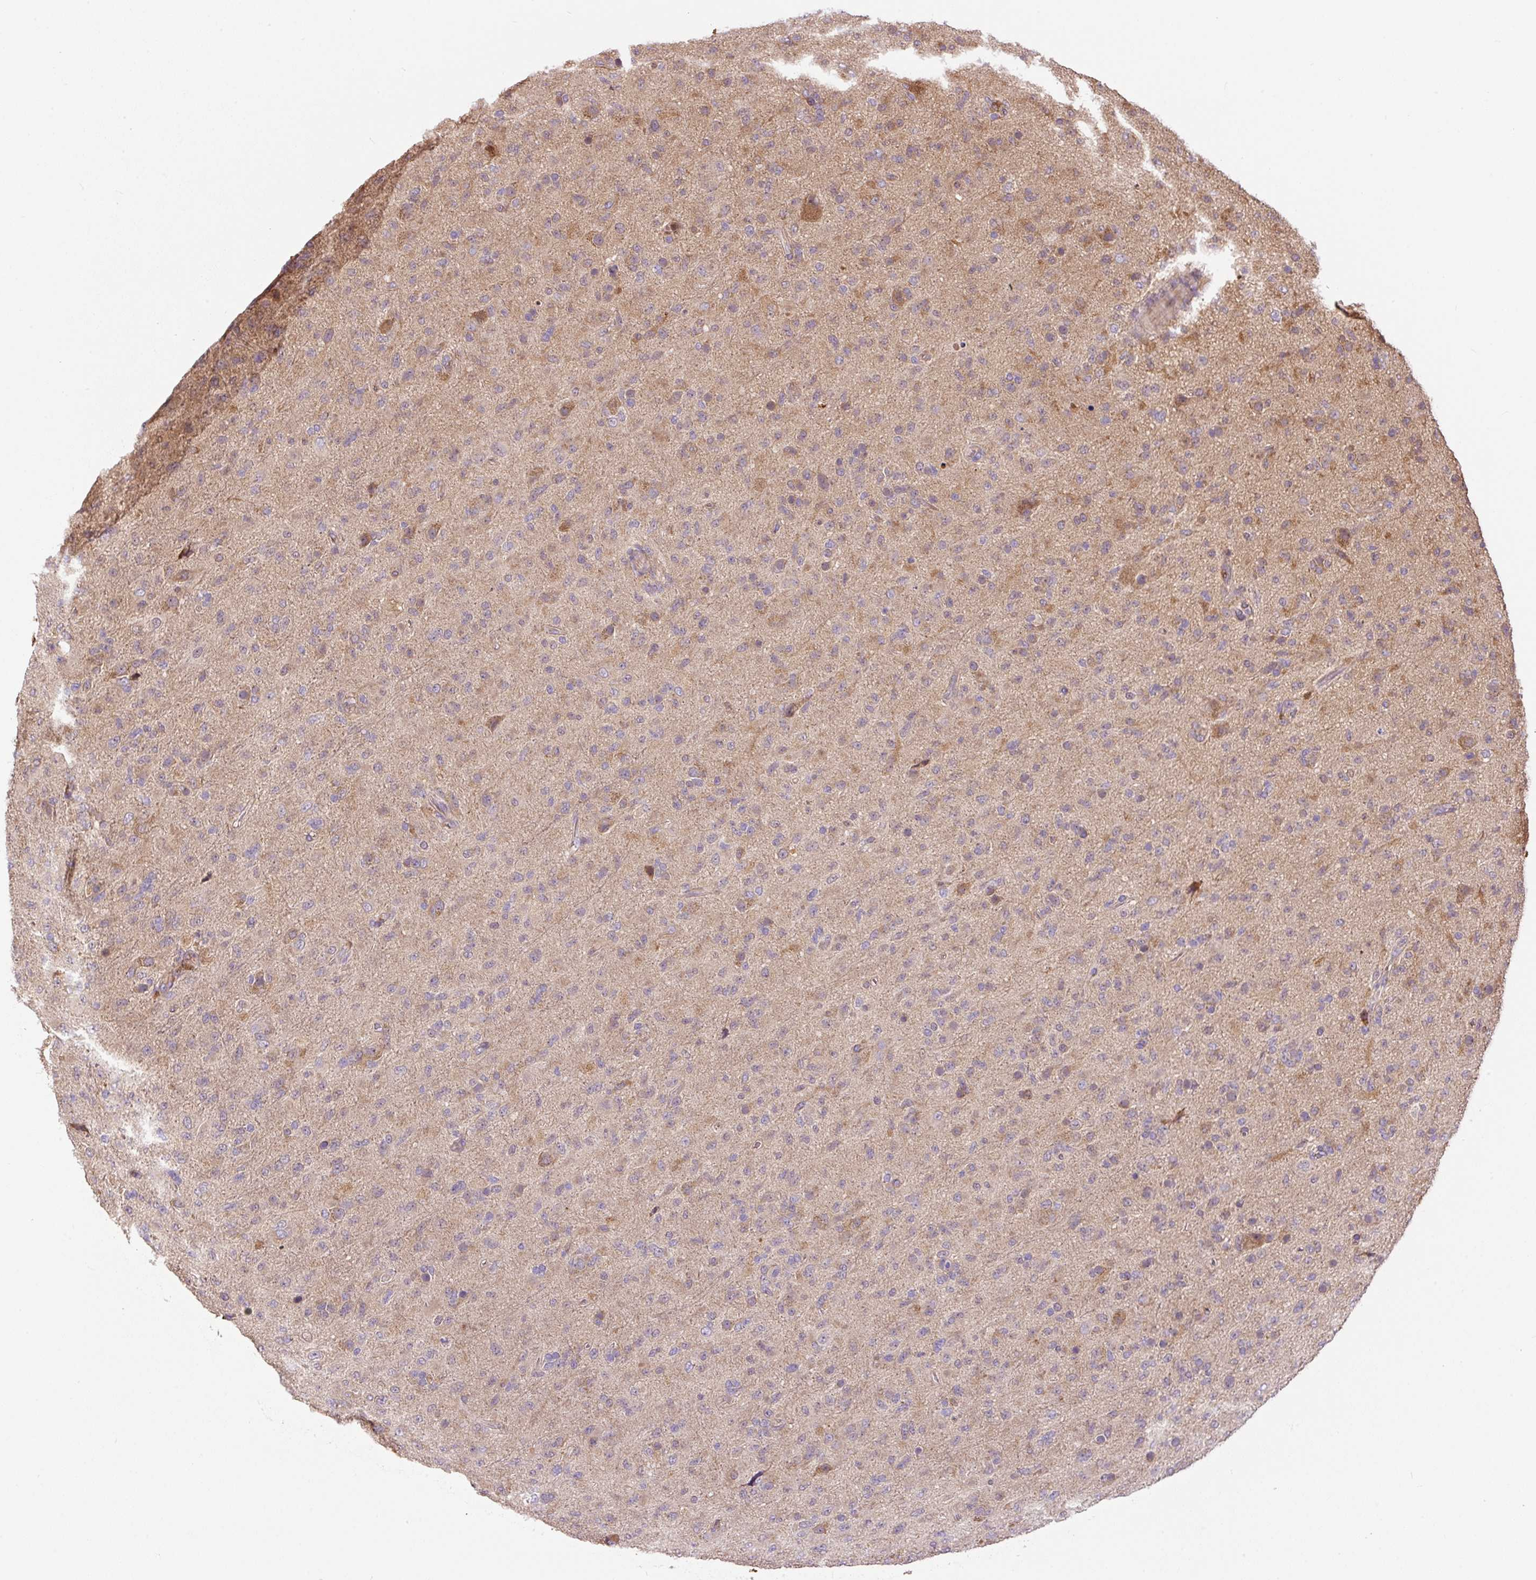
{"staining": {"intensity": "weak", "quantity": "<25%", "location": "cytoplasmic/membranous"}, "tissue": "glioma", "cell_type": "Tumor cells", "image_type": "cancer", "snomed": [{"axis": "morphology", "description": "Glioma, malignant, Low grade"}, {"axis": "topography", "description": "Brain"}], "caption": "Photomicrograph shows no significant protein staining in tumor cells of glioma.", "gene": "PPME1", "patient": {"sex": "male", "age": 65}}